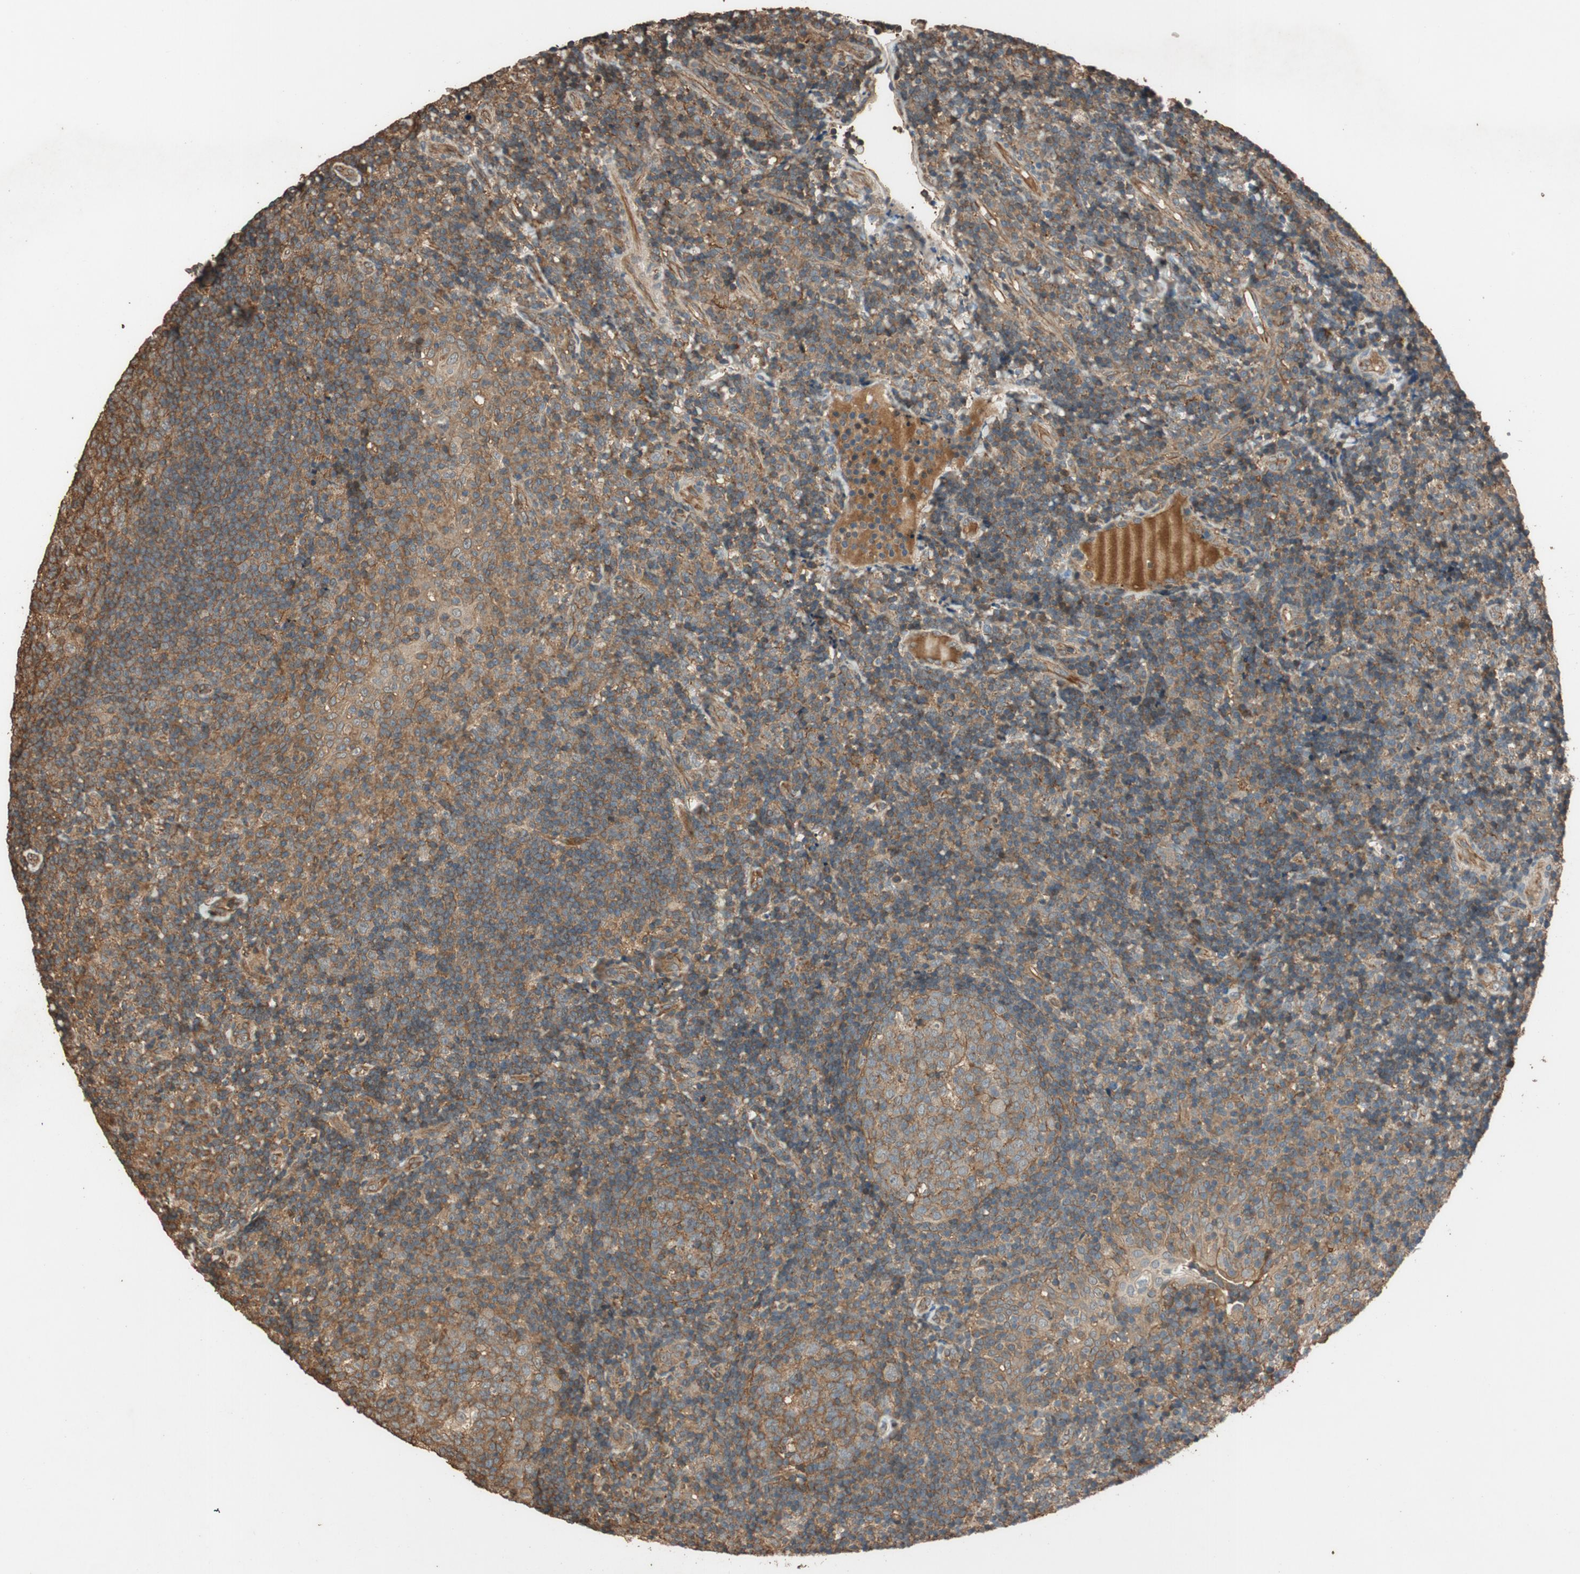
{"staining": {"intensity": "moderate", "quantity": ">75%", "location": "cytoplasmic/membranous"}, "tissue": "tonsil", "cell_type": "Germinal center cells", "image_type": "normal", "snomed": [{"axis": "morphology", "description": "Normal tissue, NOS"}, {"axis": "topography", "description": "Tonsil"}], "caption": "This micrograph exhibits normal tonsil stained with immunohistochemistry (IHC) to label a protein in brown. The cytoplasmic/membranous of germinal center cells show moderate positivity for the protein. Nuclei are counter-stained blue.", "gene": "MST1R", "patient": {"sex": "female", "age": 40}}